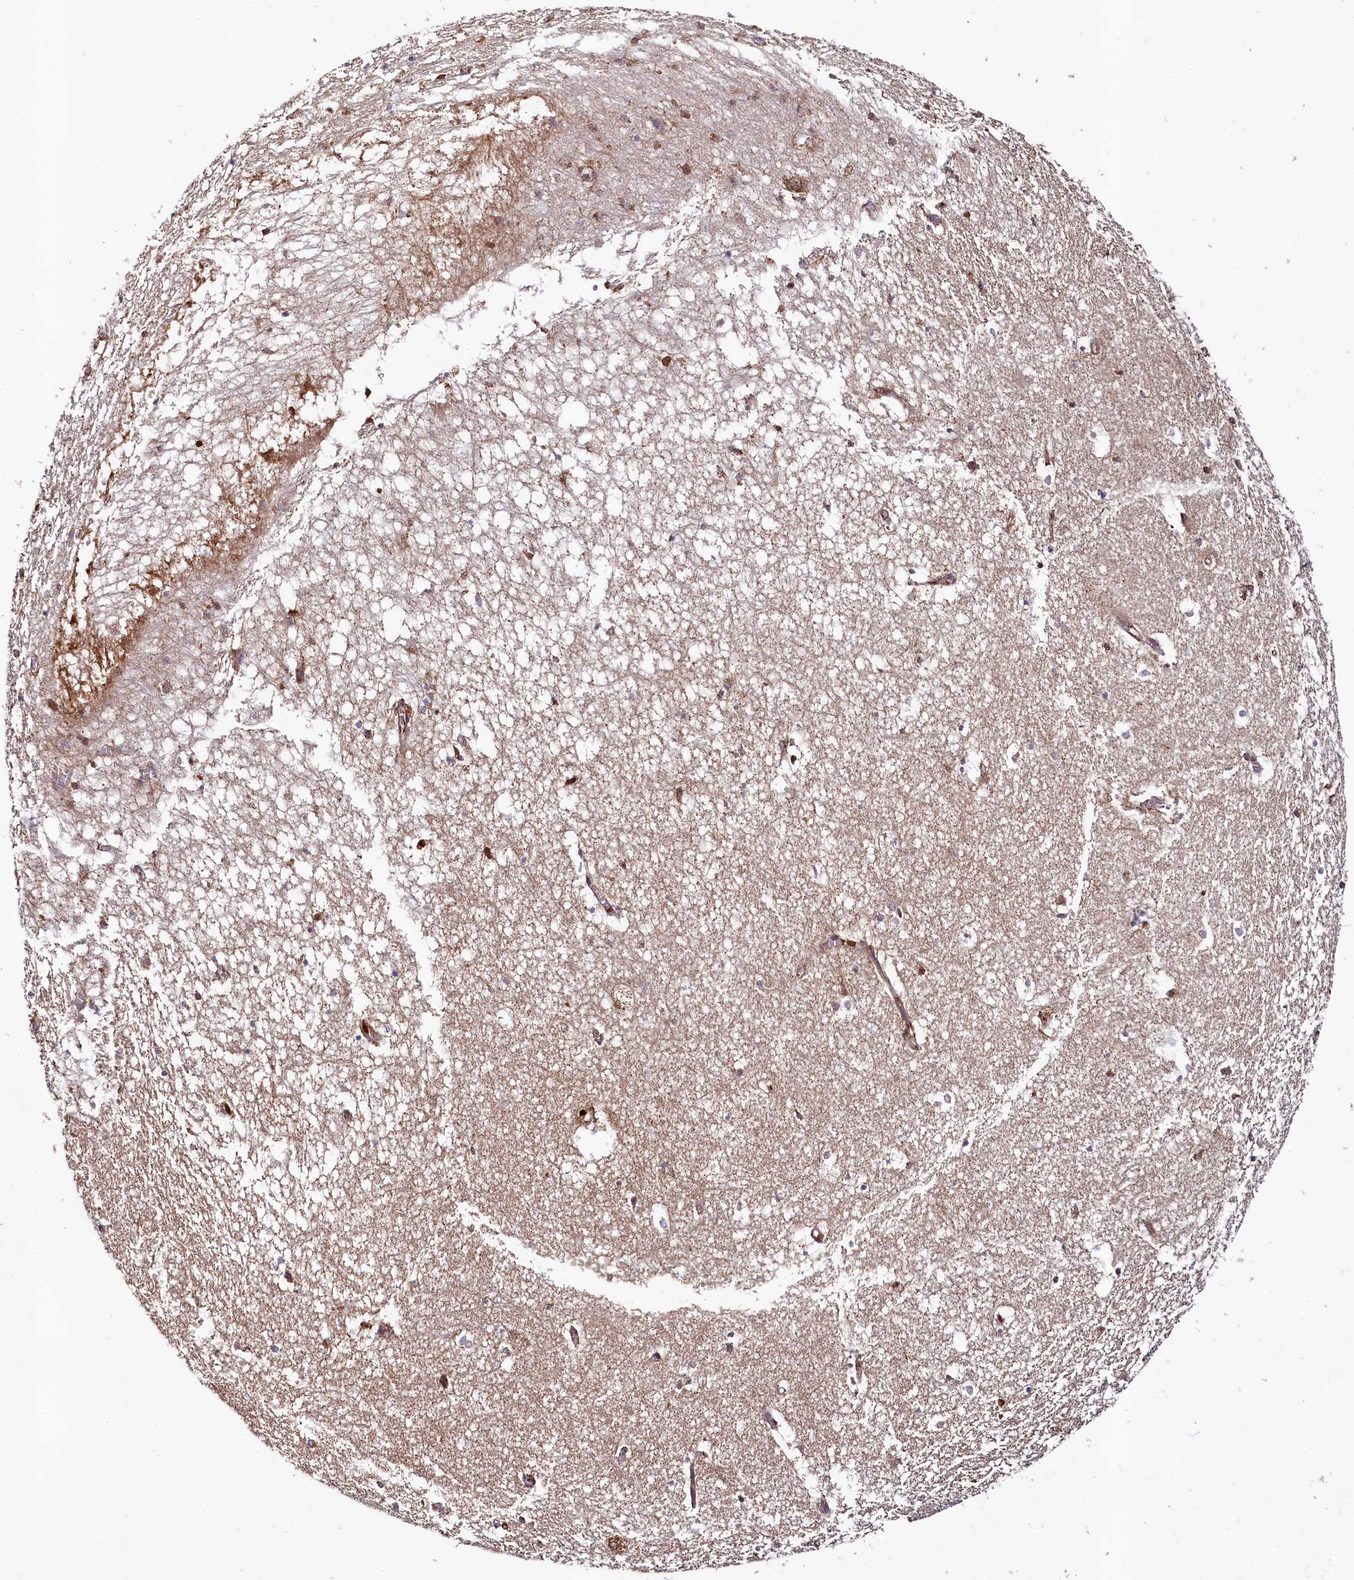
{"staining": {"intensity": "moderate", "quantity": "<25%", "location": "cytoplasmic/membranous"}, "tissue": "hippocampus", "cell_type": "Glial cells", "image_type": "normal", "snomed": [{"axis": "morphology", "description": "Normal tissue, NOS"}, {"axis": "topography", "description": "Hippocampus"}], "caption": "Protein staining displays moderate cytoplasmic/membranous staining in about <25% of glial cells in normal hippocampus.", "gene": "SPRYD3", "patient": {"sex": "female", "age": 64}}